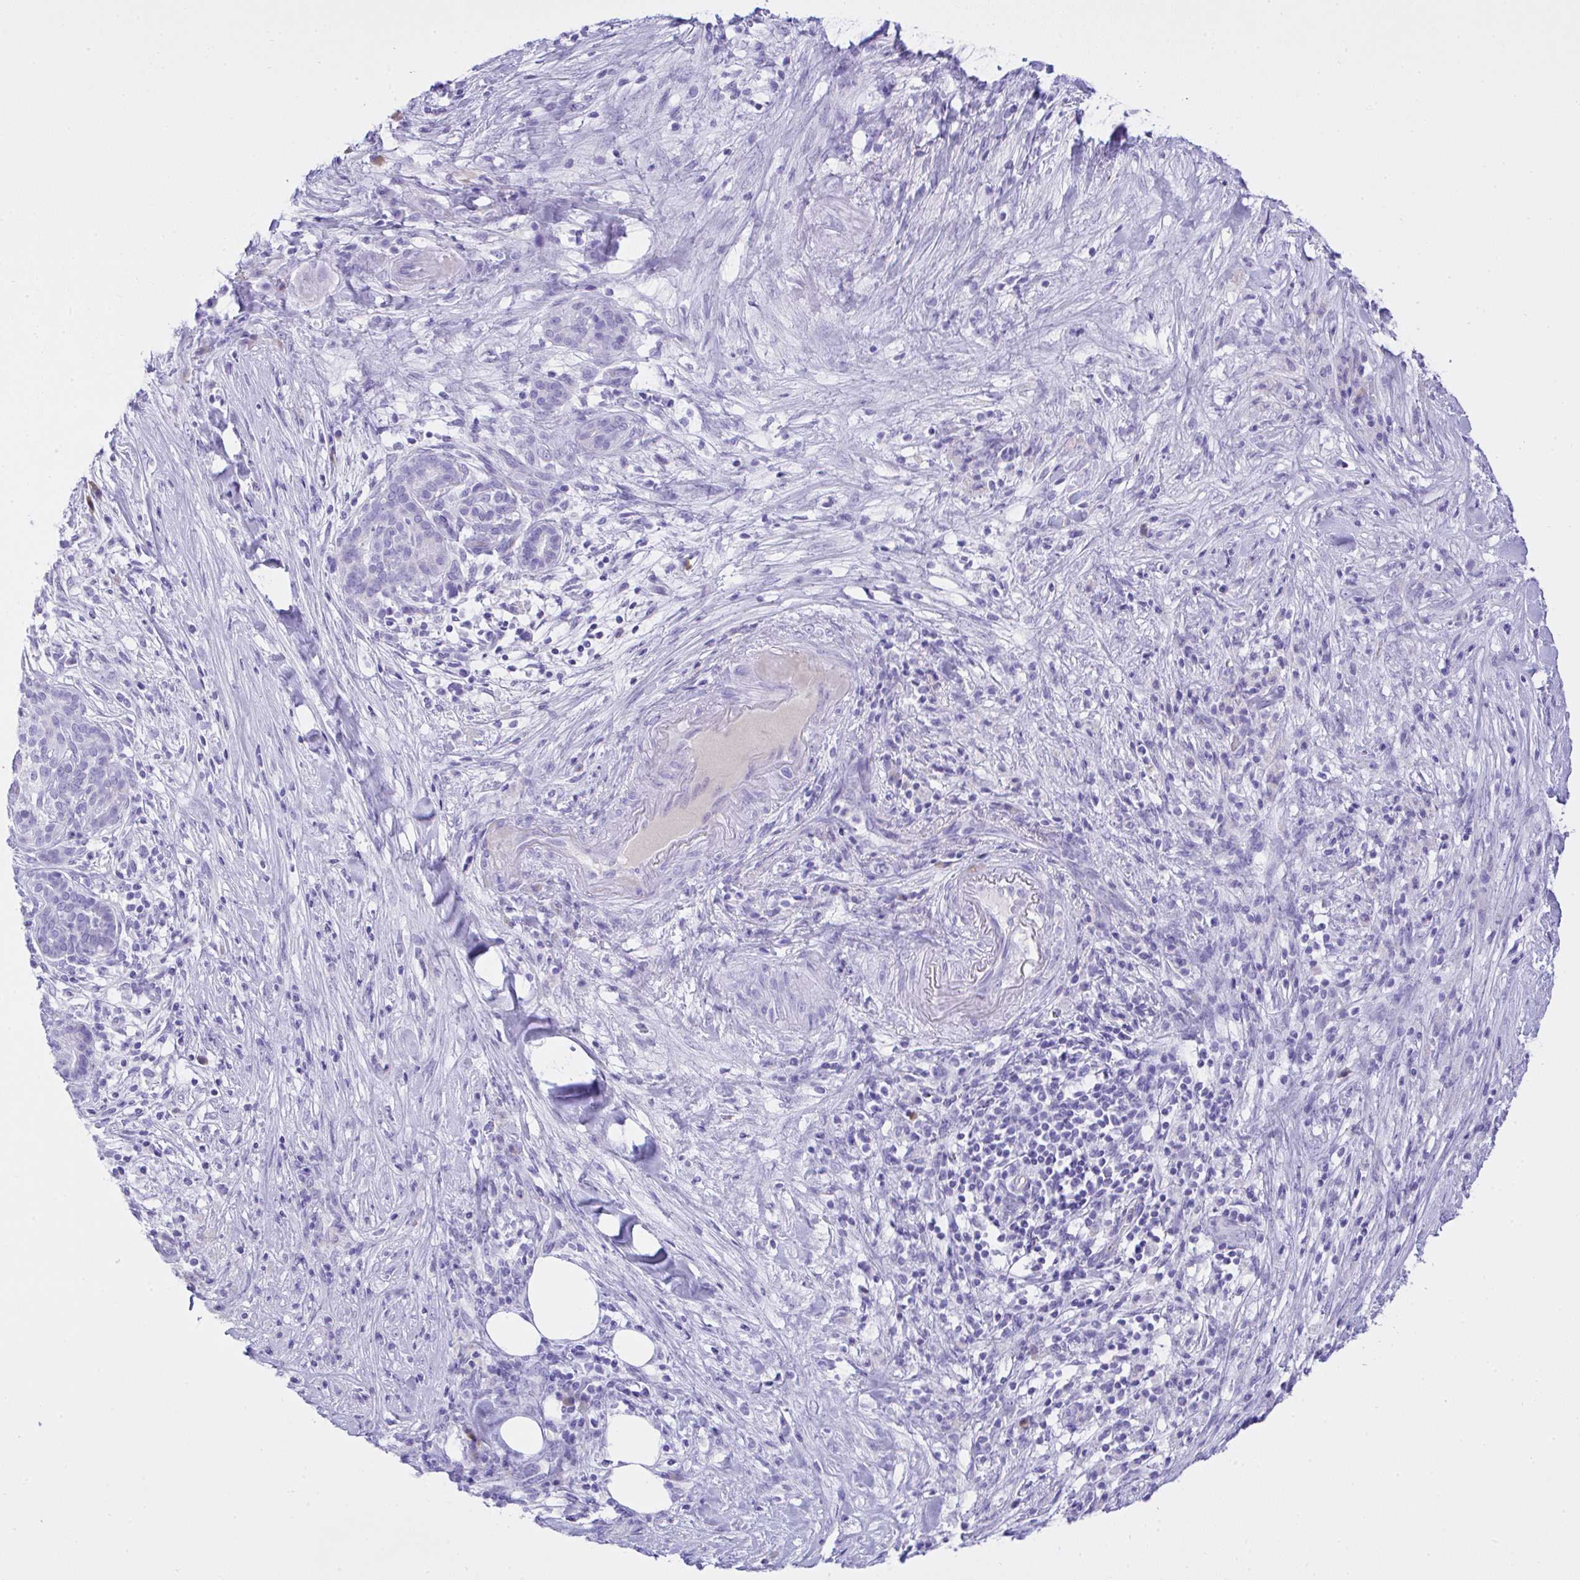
{"staining": {"intensity": "negative", "quantity": "none", "location": "none"}, "tissue": "pancreatic cancer", "cell_type": "Tumor cells", "image_type": "cancer", "snomed": [{"axis": "morphology", "description": "Adenocarcinoma, NOS"}, {"axis": "topography", "description": "Pancreas"}], "caption": "Immunohistochemistry histopathology image of neoplastic tissue: human pancreatic cancer (adenocarcinoma) stained with DAB exhibits no significant protein positivity in tumor cells. (DAB (3,3'-diaminobenzidine) IHC with hematoxylin counter stain).", "gene": "AKR1D1", "patient": {"sex": "male", "age": 44}}